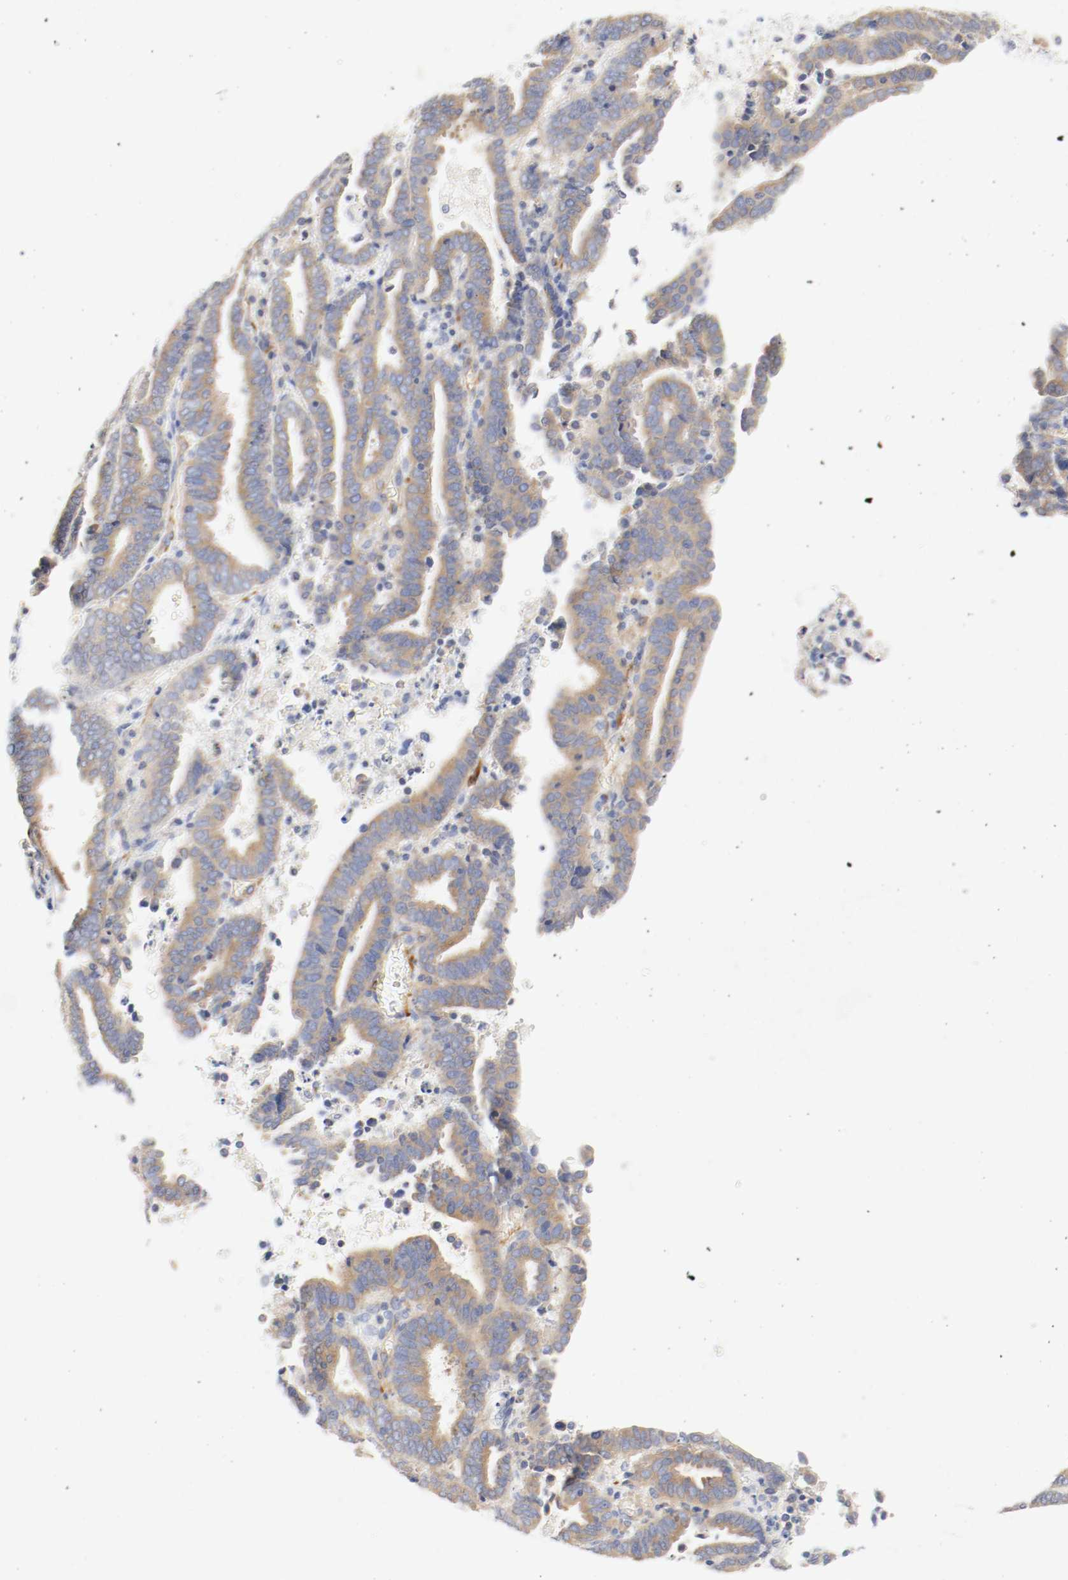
{"staining": {"intensity": "moderate", "quantity": ">75%", "location": "cytoplasmic/membranous"}, "tissue": "endometrial cancer", "cell_type": "Tumor cells", "image_type": "cancer", "snomed": [{"axis": "morphology", "description": "Adenocarcinoma, NOS"}, {"axis": "topography", "description": "Uterus"}], "caption": "Moderate cytoplasmic/membranous protein expression is seen in approximately >75% of tumor cells in endometrial cancer (adenocarcinoma).", "gene": "GIT1", "patient": {"sex": "female", "age": 83}}